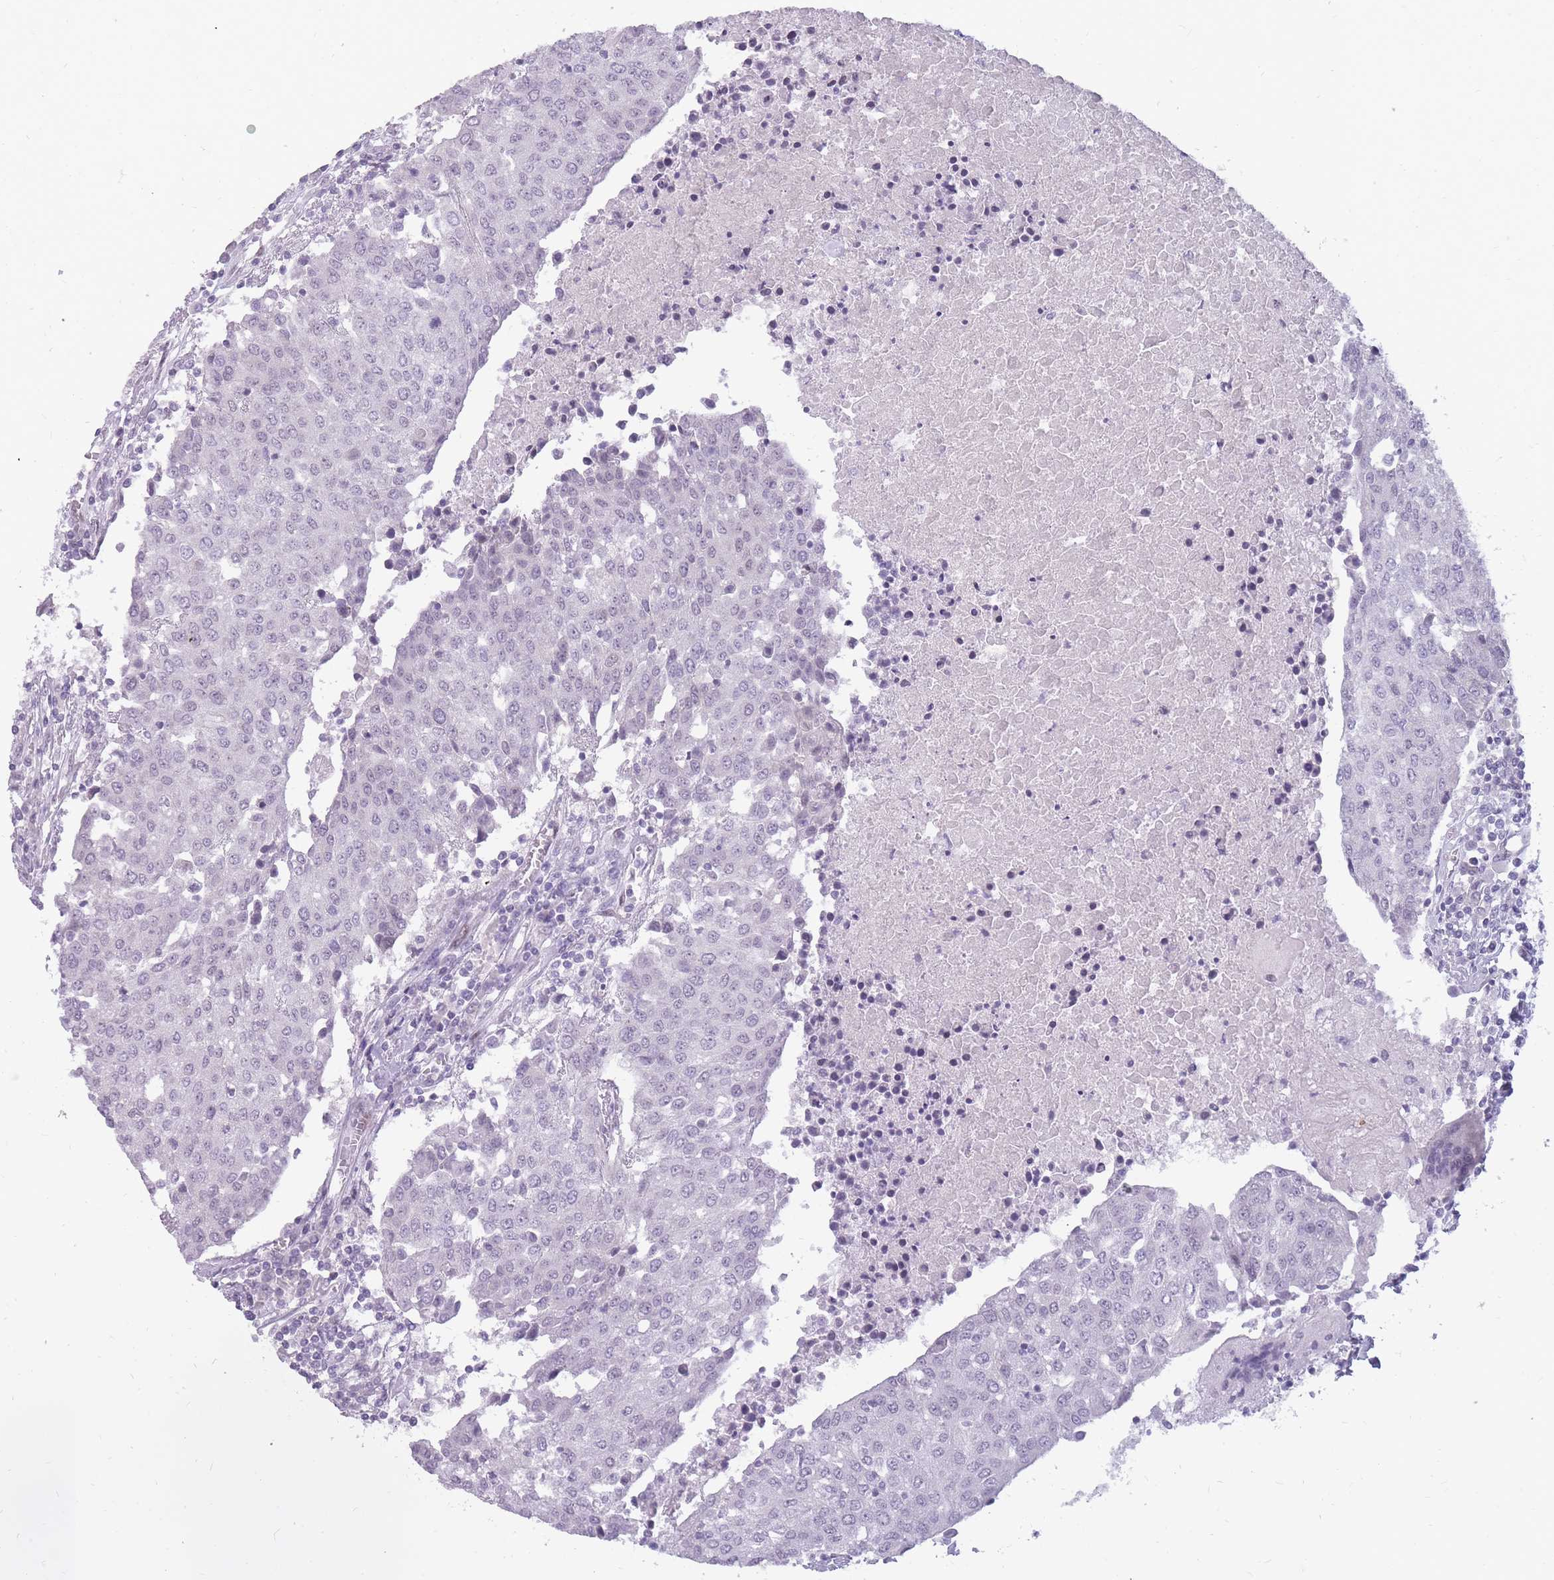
{"staining": {"intensity": "negative", "quantity": "none", "location": "none"}, "tissue": "urothelial cancer", "cell_type": "Tumor cells", "image_type": "cancer", "snomed": [{"axis": "morphology", "description": "Urothelial carcinoma, High grade"}, {"axis": "topography", "description": "Urinary bladder"}], "caption": "DAB (3,3'-diaminobenzidine) immunohistochemical staining of human urothelial cancer reveals no significant staining in tumor cells.", "gene": "POMZP3", "patient": {"sex": "female", "age": 85}}